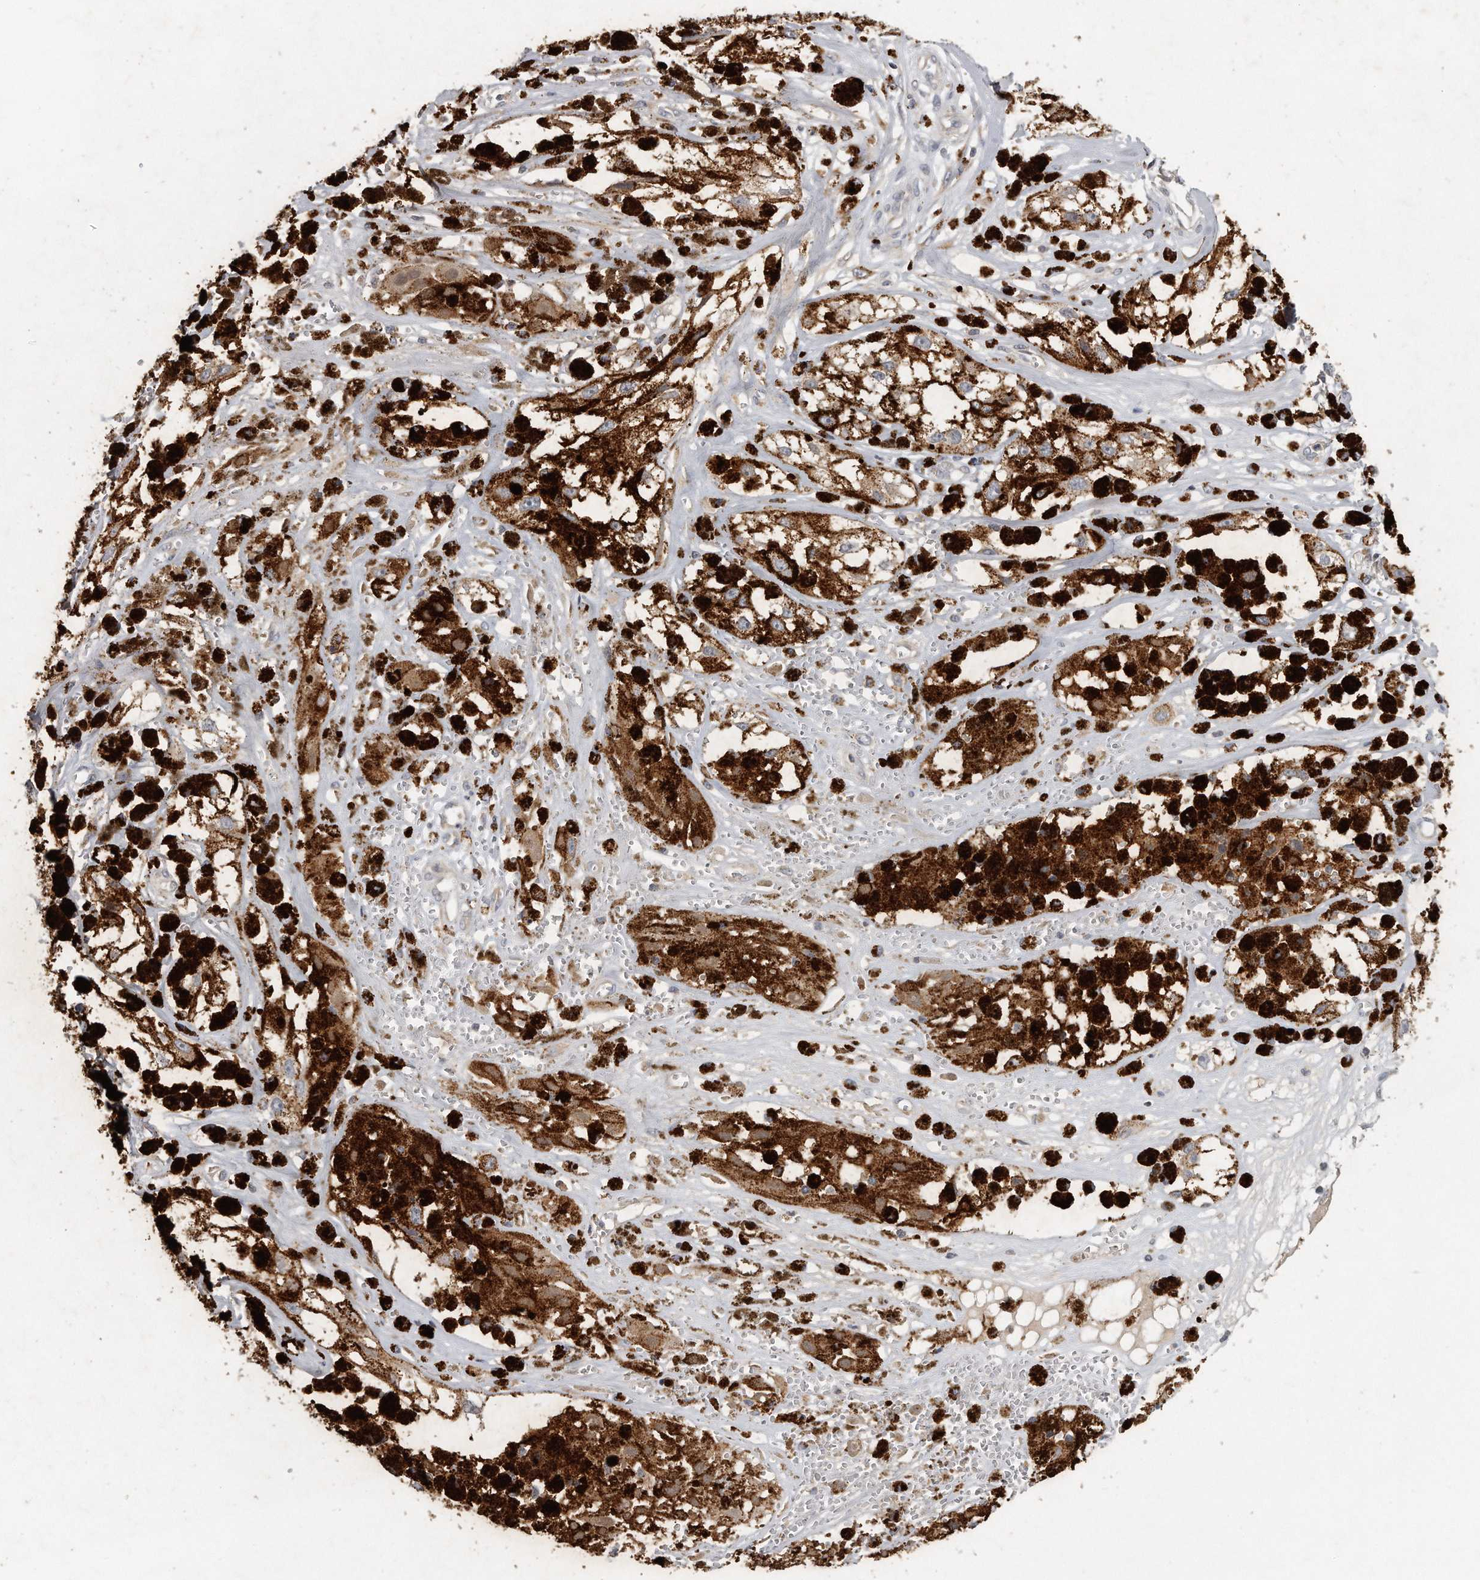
{"staining": {"intensity": "negative", "quantity": "none", "location": "none"}, "tissue": "melanoma", "cell_type": "Tumor cells", "image_type": "cancer", "snomed": [{"axis": "morphology", "description": "Malignant melanoma, NOS"}, {"axis": "topography", "description": "Skin"}], "caption": "This is an IHC micrograph of human malignant melanoma. There is no positivity in tumor cells.", "gene": "TRAPPC14", "patient": {"sex": "male", "age": 88}}